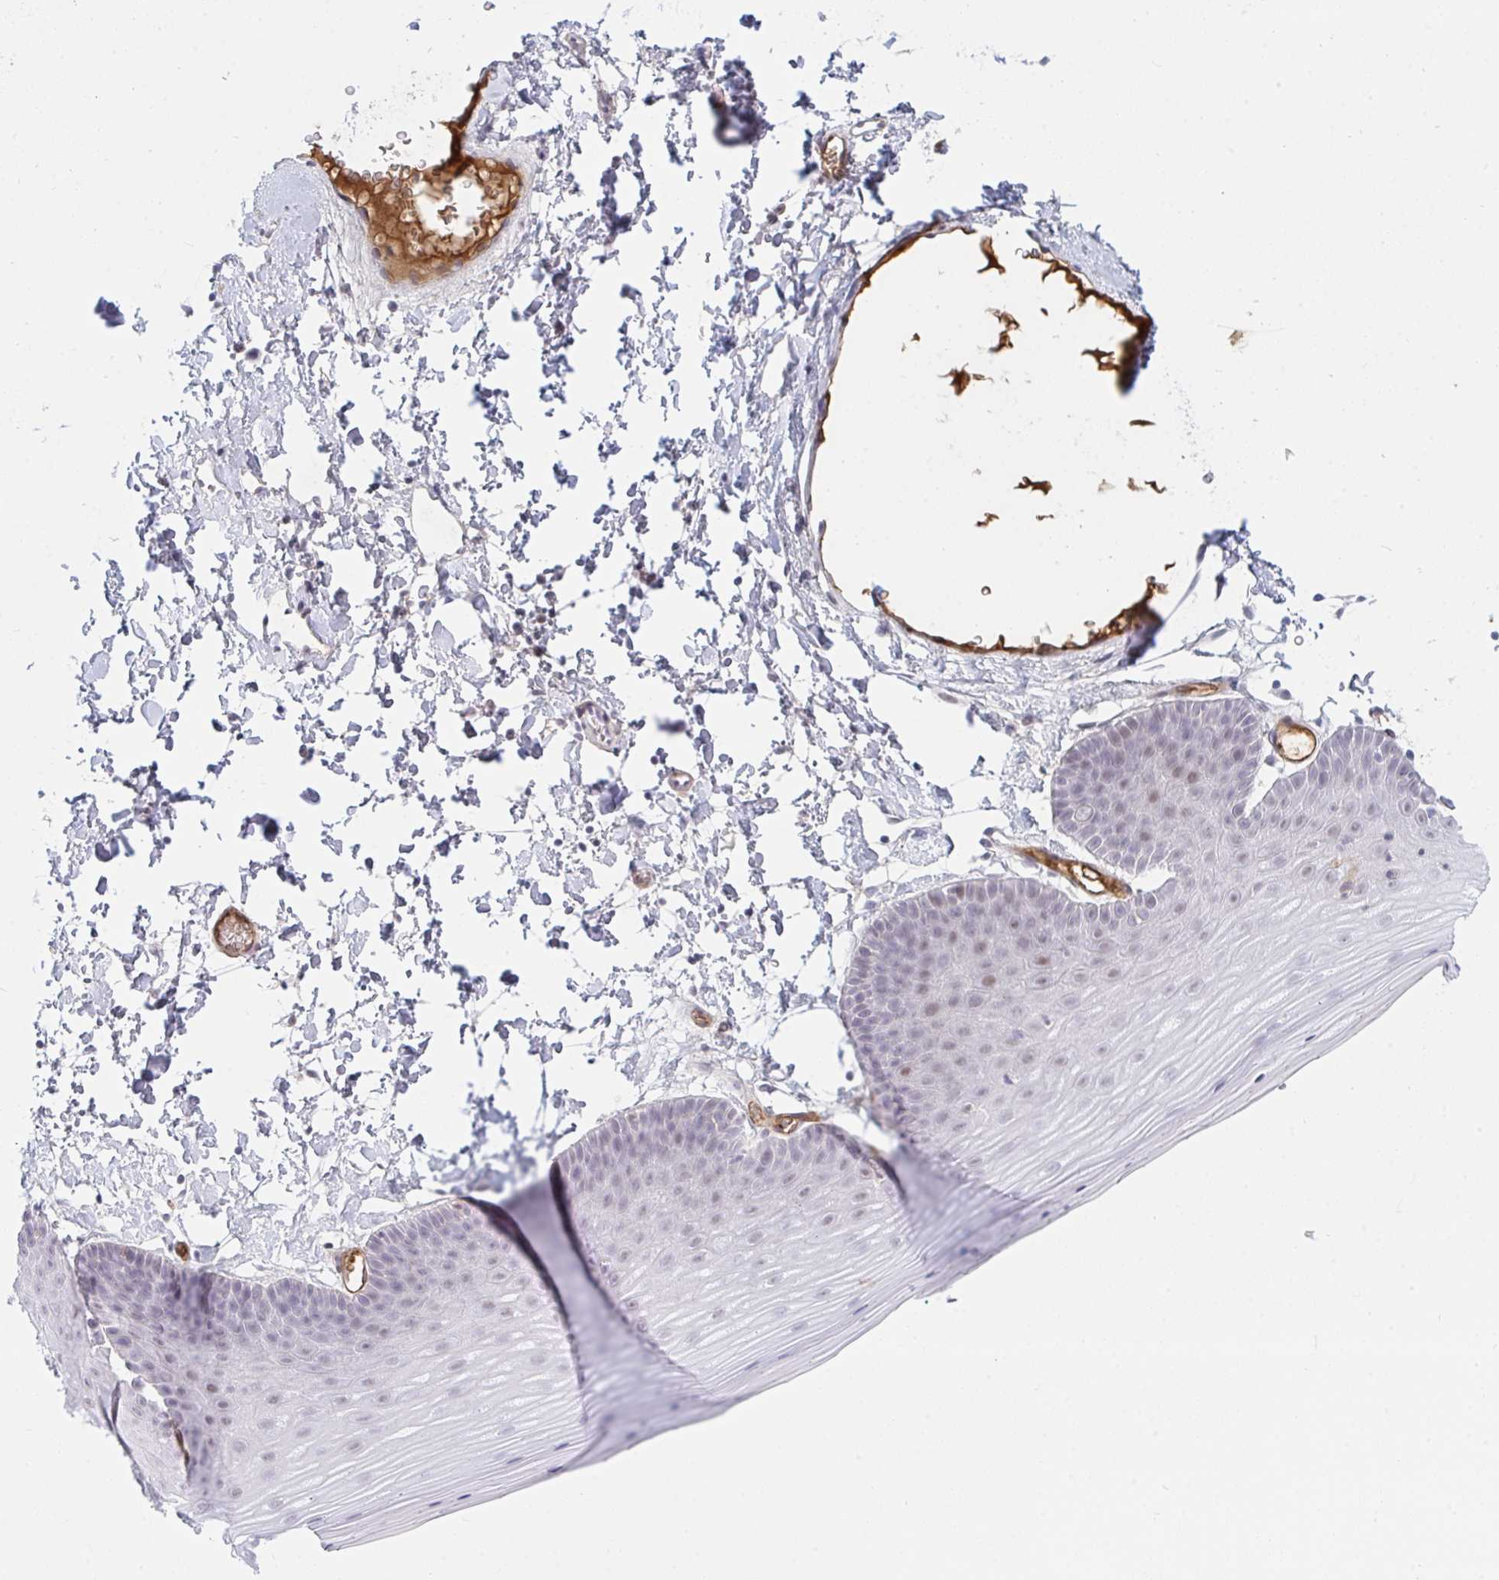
{"staining": {"intensity": "moderate", "quantity": "<25%", "location": "nuclear"}, "tissue": "skin", "cell_type": "Epidermal cells", "image_type": "normal", "snomed": [{"axis": "morphology", "description": "Normal tissue, NOS"}, {"axis": "topography", "description": "Anal"}], "caption": "Epidermal cells demonstrate moderate nuclear positivity in approximately <25% of cells in benign skin. (DAB (3,3'-diaminobenzidine) = brown stain, brightfield microscopy at high magnification).", "gene": "DSCAML1", "patient": {"sex": "male", "age": 53}}